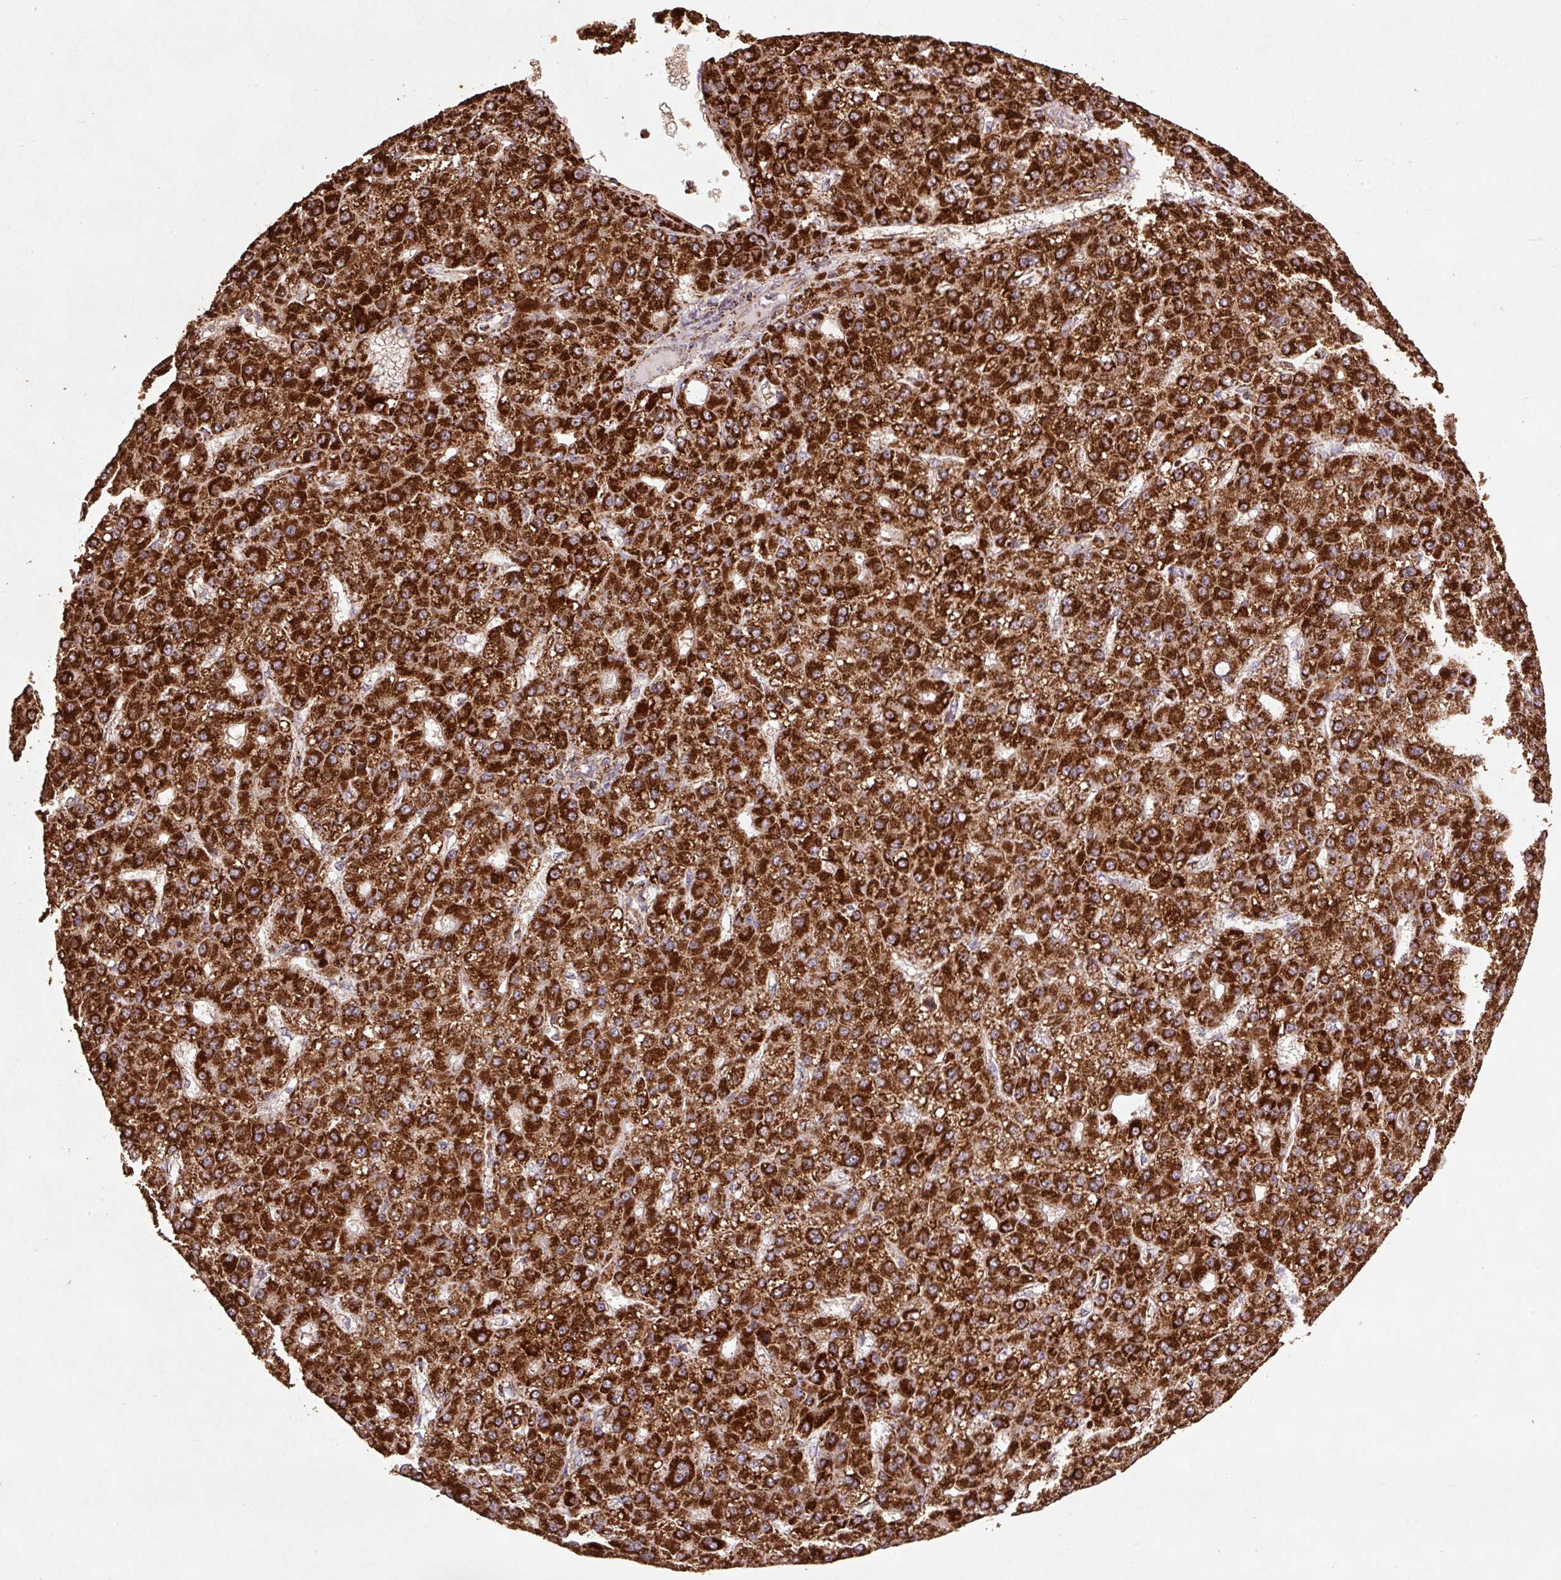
{"staining": {"intensity": "strong", "quantity": ">75%", "location": "cytoplasmic/membranous"}, "tissue": "liver cancer", "cell_type": "Tumor cells", "image_type": "cancer", "snomed": [{"axis": "morphology", "description": "Carcinoma, Hepatocellular, NOS"}, {"axis": "topography", "description": "Liver"}], "caption": "Protein expression analysis of liver cancer (hepatocellular carcinoma) demonstrates strong cytoplasmic/membranous positivity in about >75% of tumor cells.", "gene": "ATP5F1A", "patient": {"sex": "male", "age": 67}}